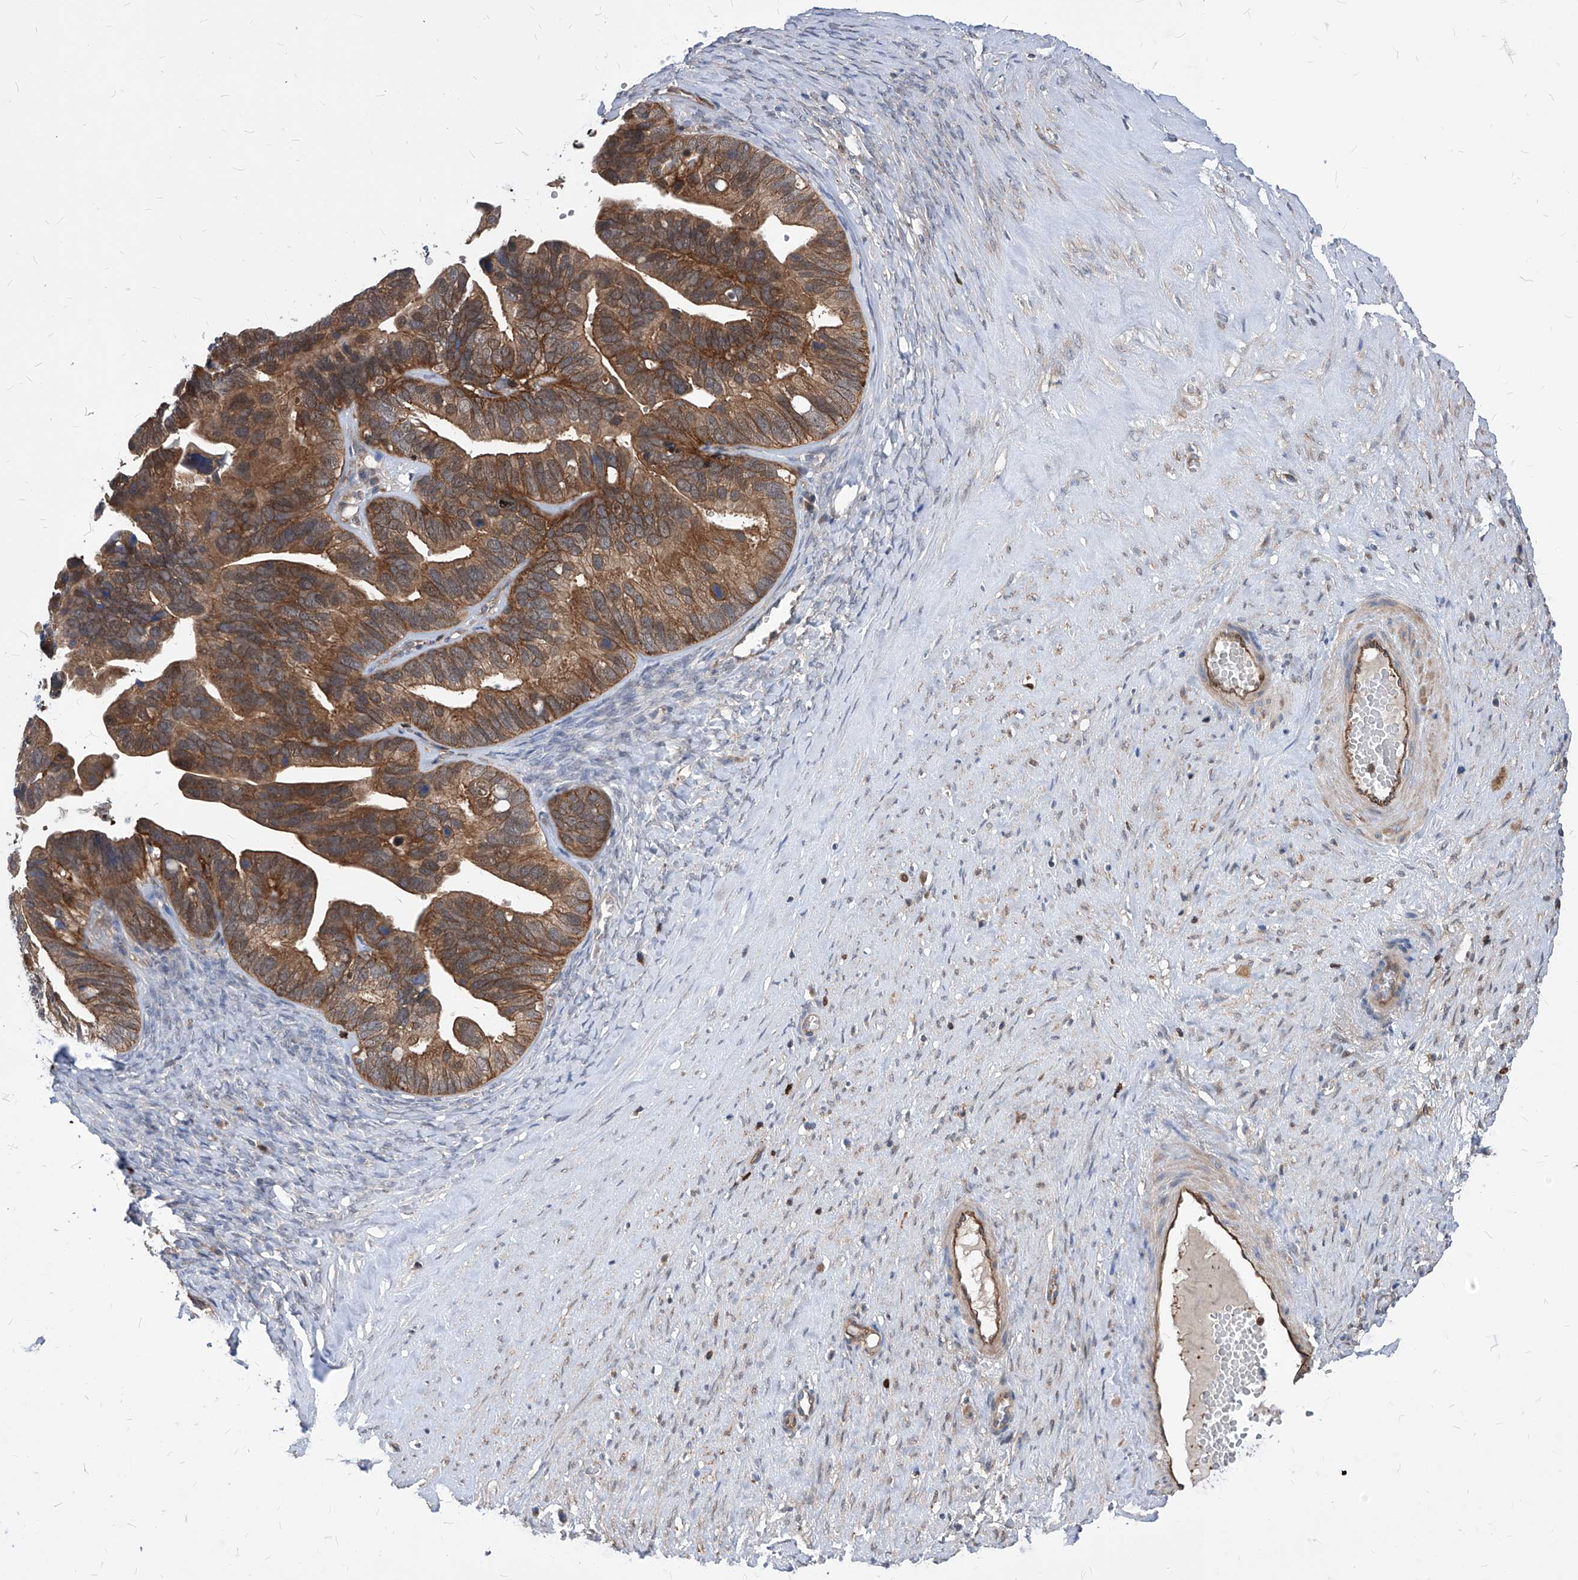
{"staining": {"intensity": "moderate", "quantity": ">75%", "location": "cytoplasmic/membranous"}, "tissue": "ovarian cancer", "cell_type": "Tumor cells", "image_type": "cancer", "snomed": [{"axis": "morphology", "description": "Cystadenocarcinoma, serous, NOS"}, {"axis": "topography", "description": "Ovary"}], "caption": "A micrograph of human ovarian serous cystadenocarcinoma stained for a protein reveals moderate cytoplasmic/membranous brown staining in tumor cells.", "gene": "ABRACL", "patient": {"sex": "female", "age": 56}}